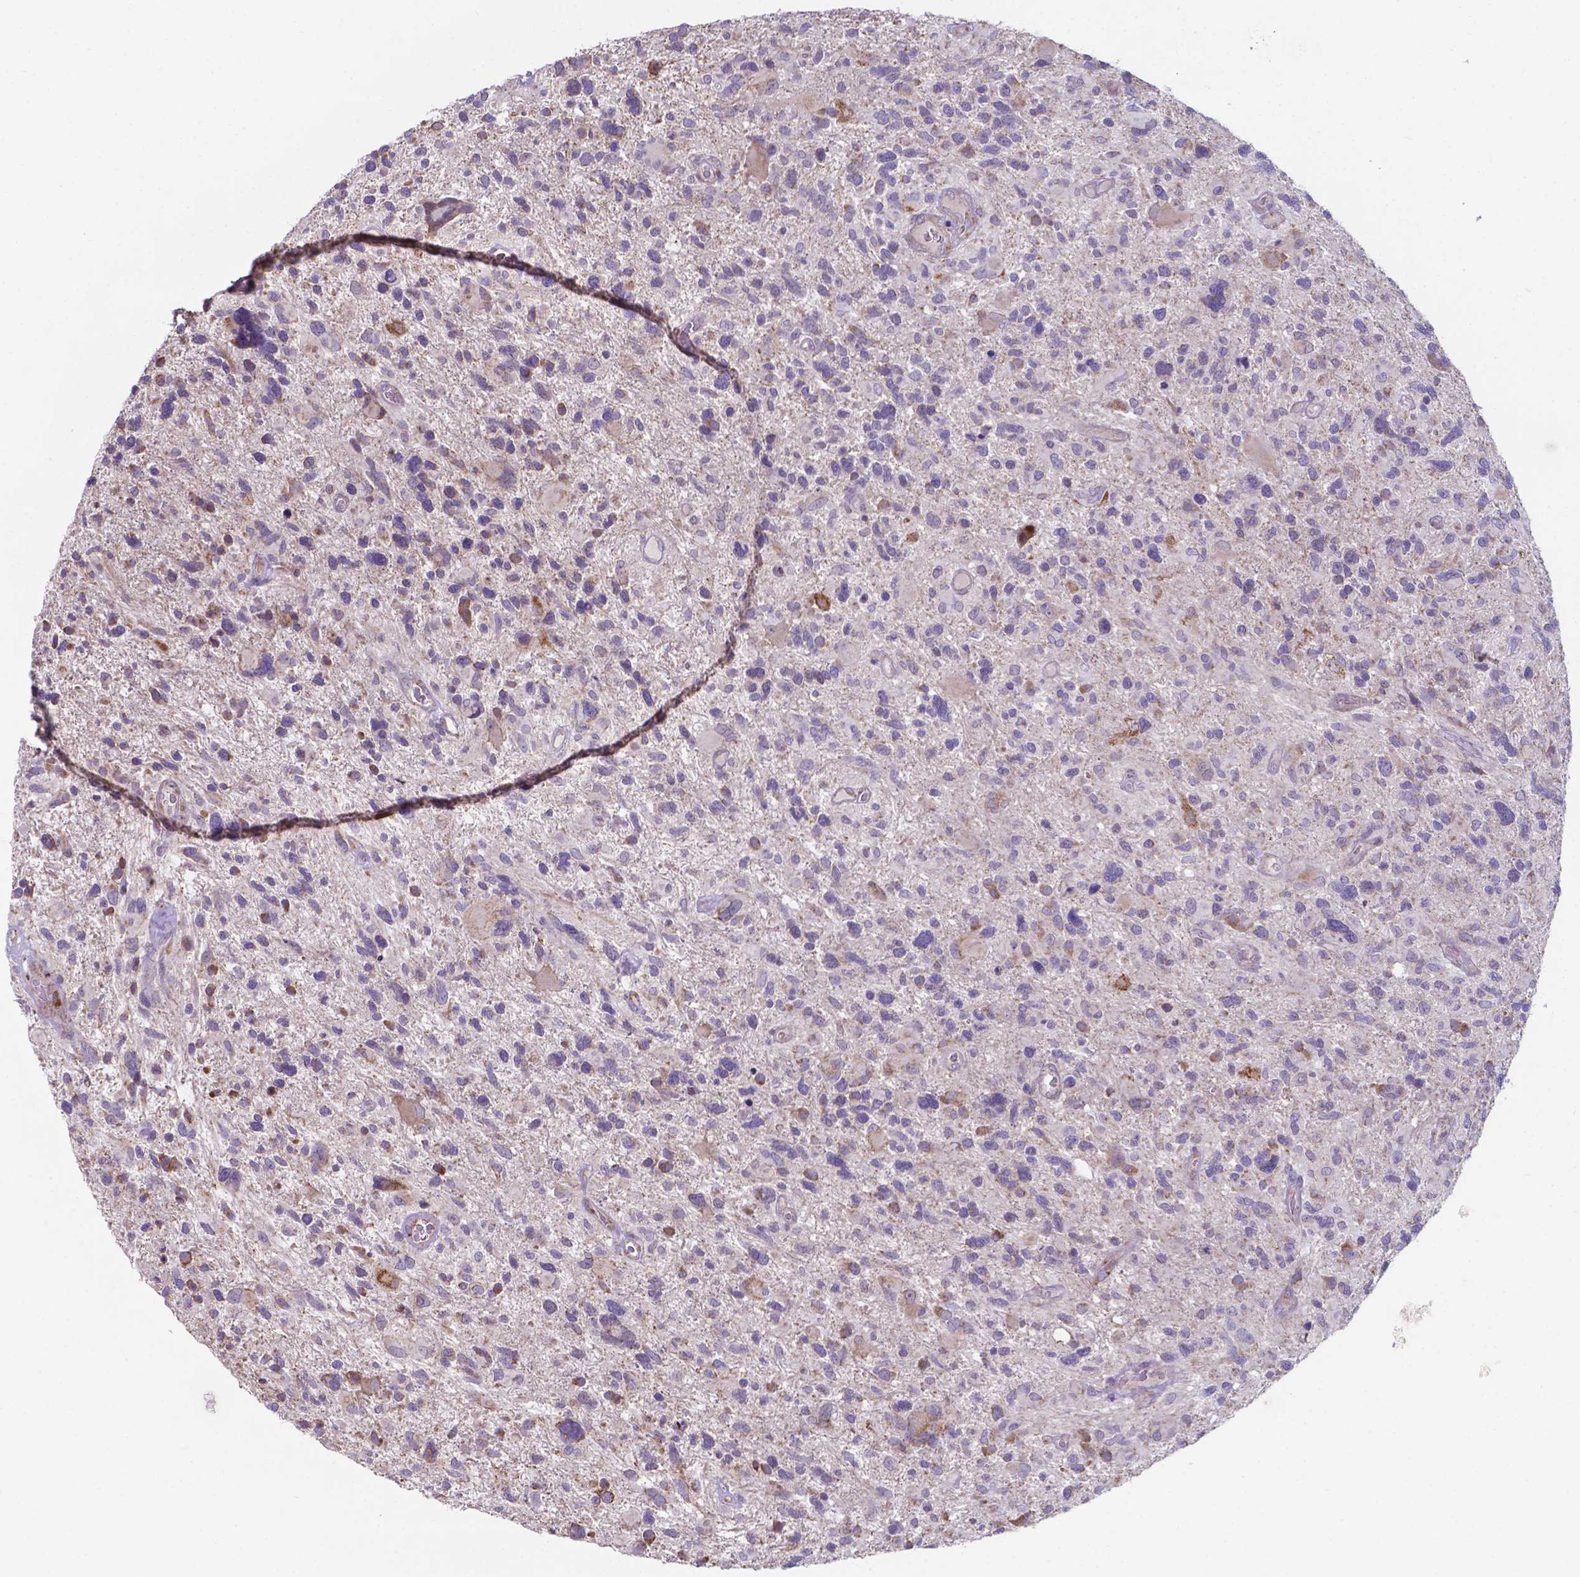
{"staining": {"intensity": "negative", "quantity": "none", "location": "none"}, "tissue": "glioma", "cell_type": "Tumor cells", "image_type": "cancer", "snomed": [{"axis": "morphology", "description": "Glioma, malignant, High grade"}, {"axis": "topography", "description": "Brain"}], "caption": "High power microscopy image of an immunohistochemistry histopathology image of malignant glioma (high-grade), revealing no significant staining in tumor cells.", "gene": "FAM114A1", "patient": {"sex": "male", "age": 49}}